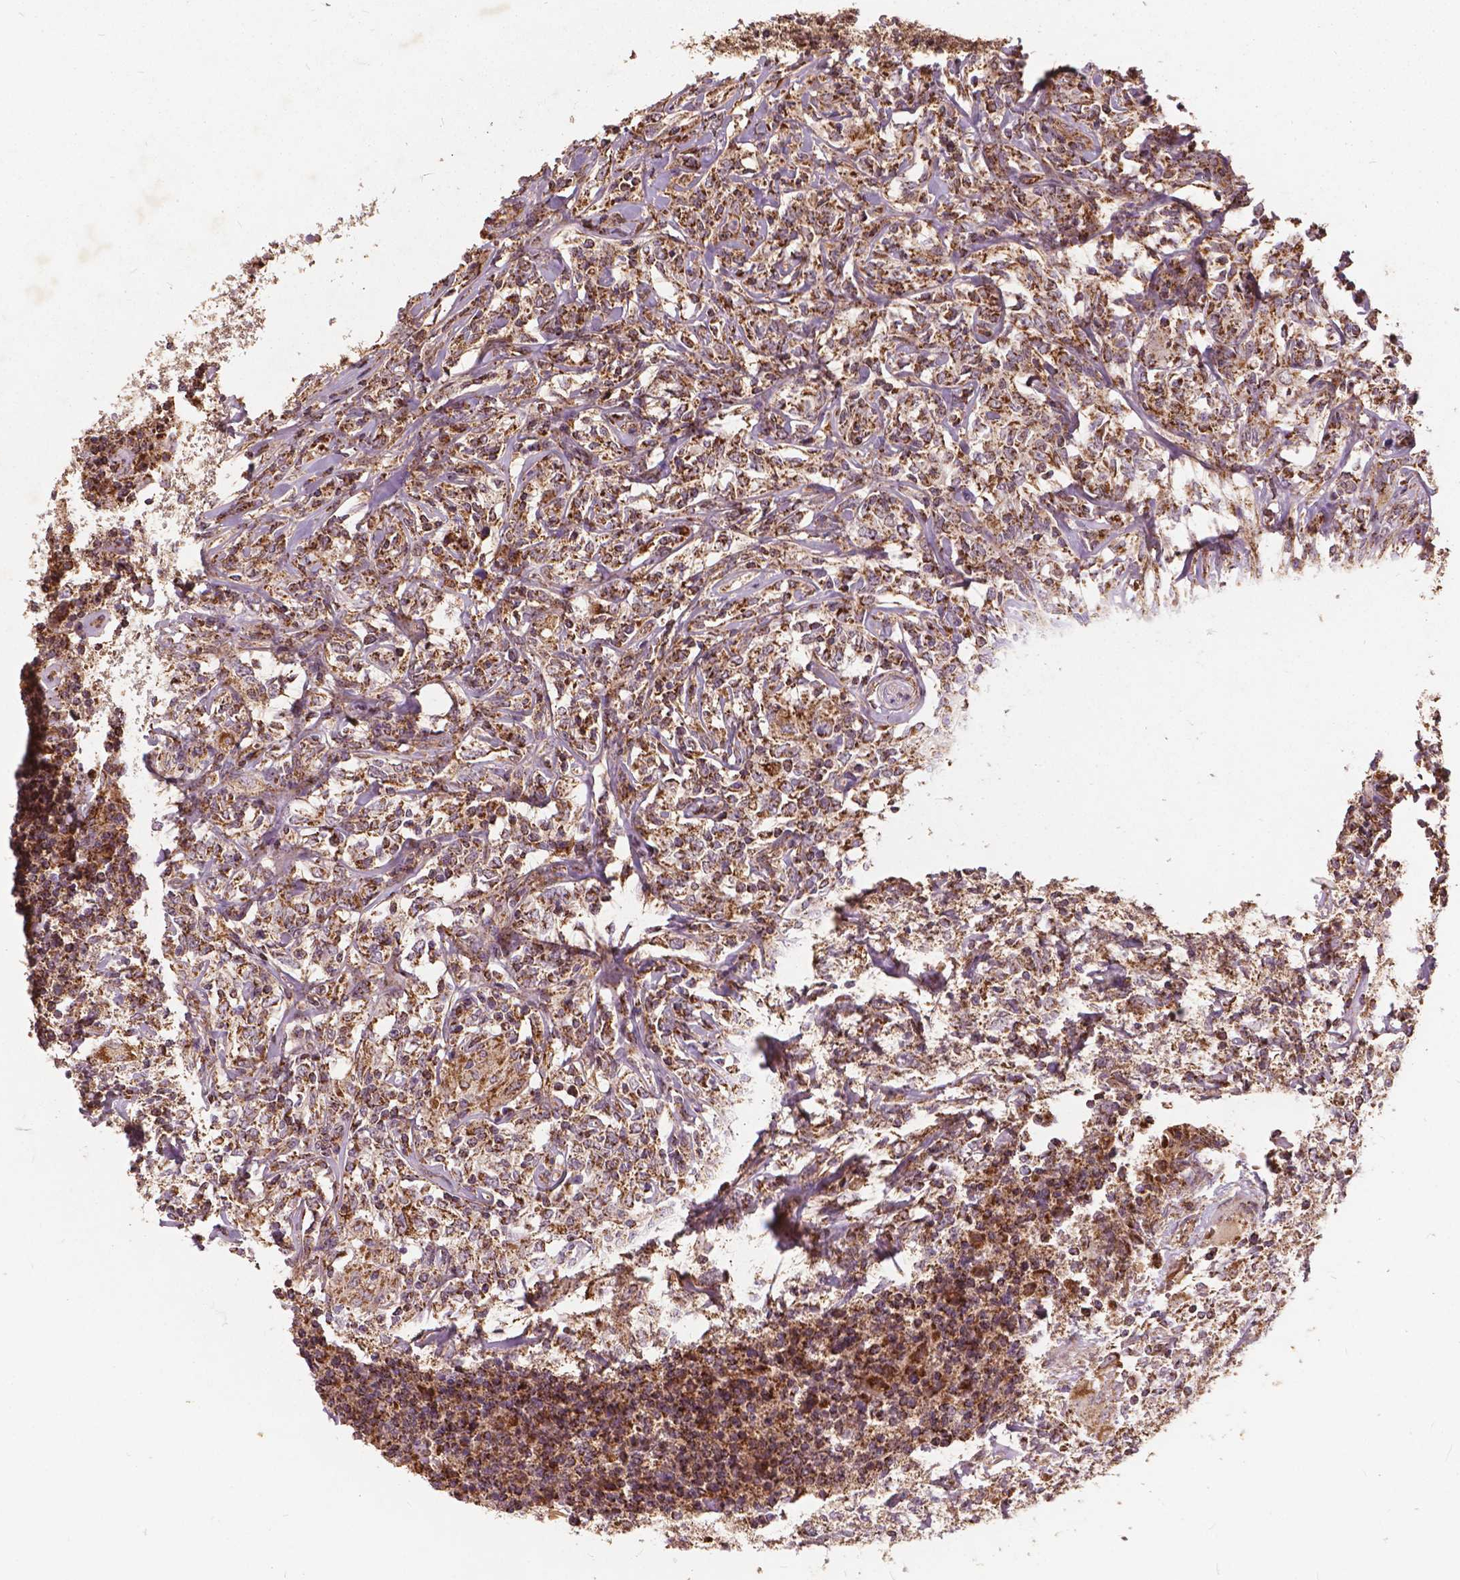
{"staining": {"intensity": "moderate", "quantity": ">75%", "location": "cytoplasmic/membranous"}, "tissue": "lymphoma", "cell_type": "Tumor cells", "image_type": "cancer", "snomed": [{"axis": "morphology", "description": "Malignant lymphoma, non-Hodgkin's type, High grade"}, {"axis": "topography", "description": "Lymph node"}], "caption": "A photomicrograph of lymphoma stained for a protein reveals moderate cytoplasmic/membranous brown staining in tumor cells.", "gene": "UBXN2A", "patient": {"sex": "female", "age": 84}}